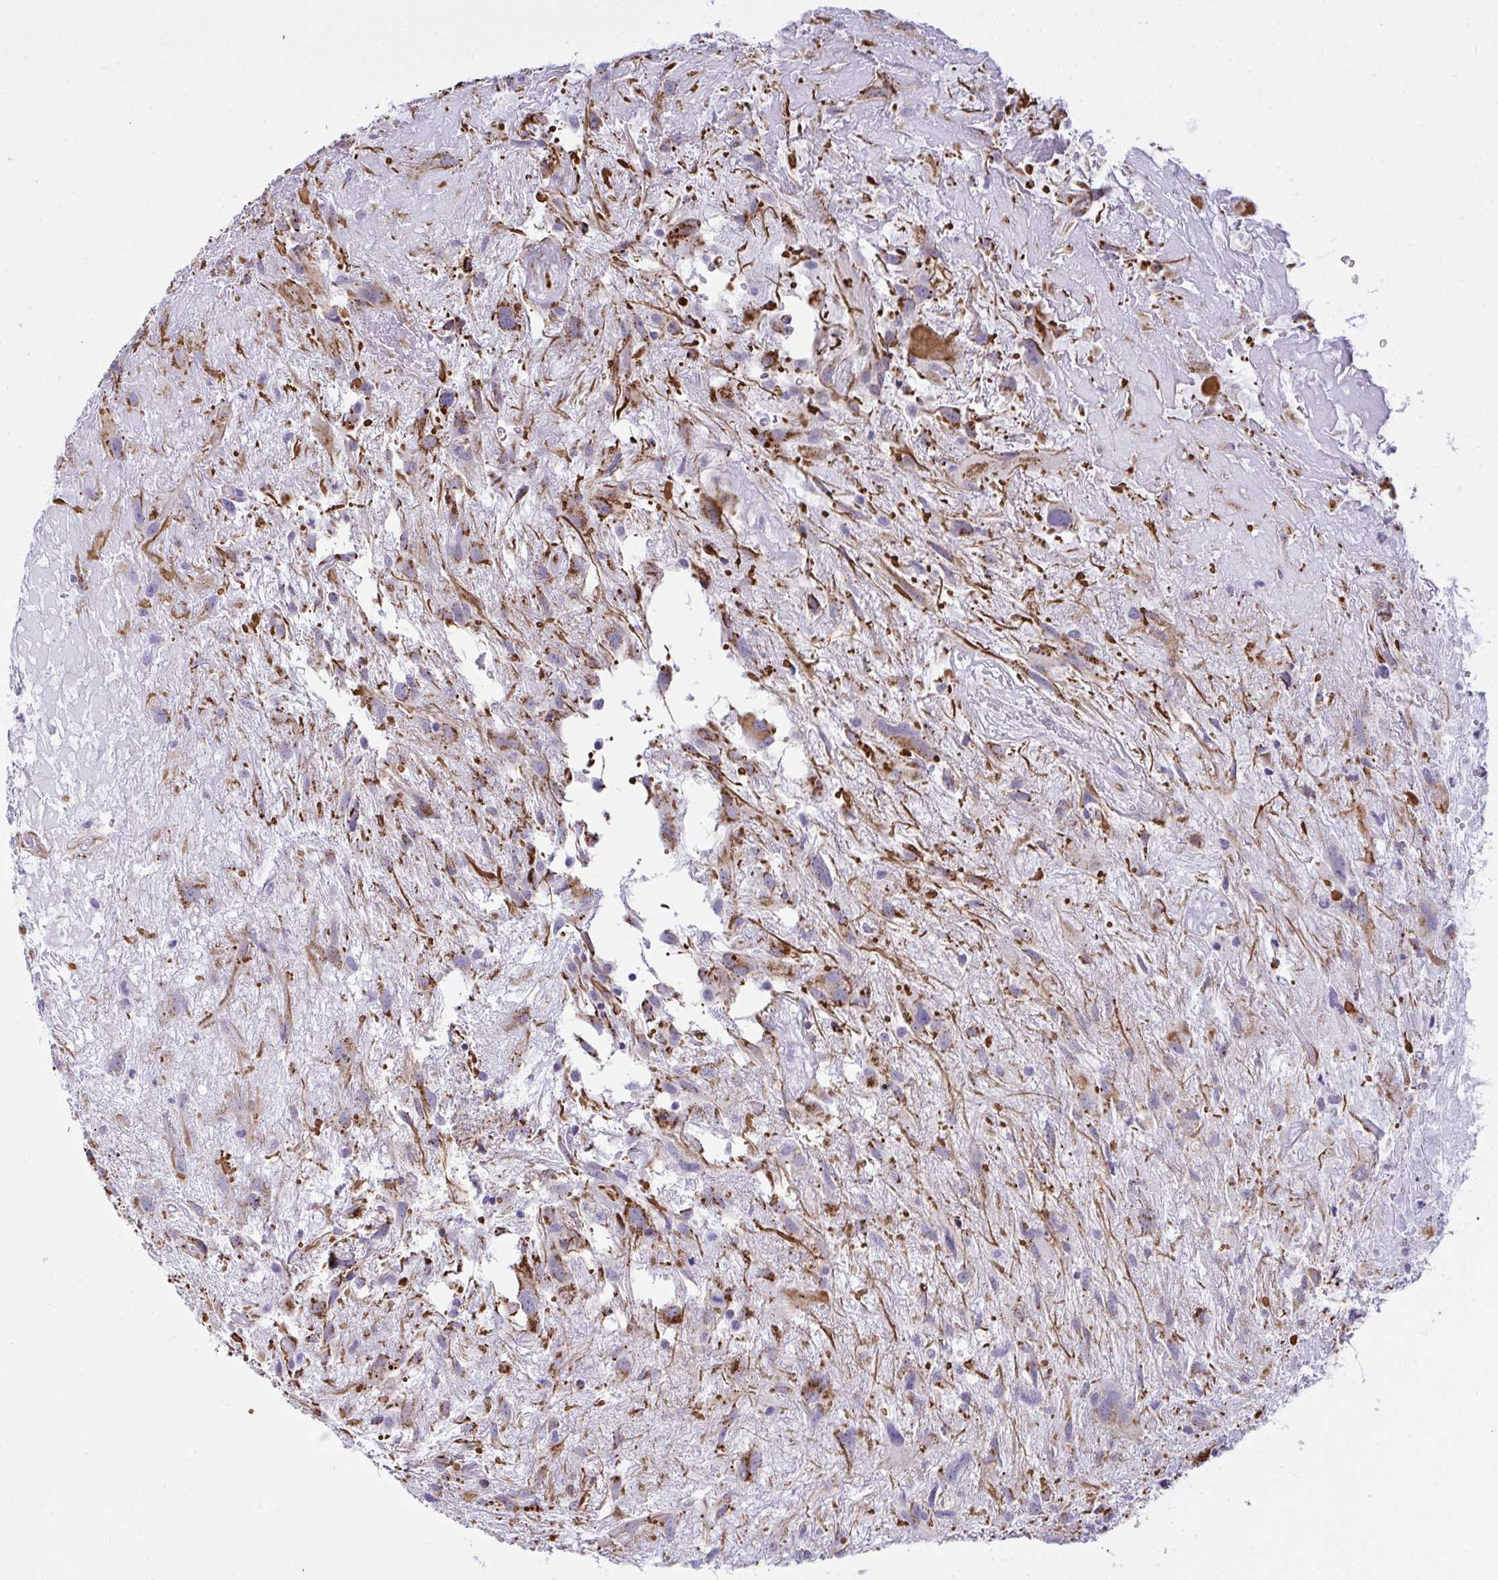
{"staining": {"intensity": "moderate", "quantity": "<25%", "location": "cytoplasmic/membranous"}, "tissue": "glioma", "cell_type": "Tumor cells", "image_type": "cancer", "snomed": [{"axis": "morphology", "description": "Glioma, malignant, High grade"}, {"axis": "topography", "description": "Brain"}], "caption": "About <25% of tumor cells in human malignant high-grade glioma demonstrate moderate cytoplasmic/membranous protein positivity as visualized by brown immunohistochemical staining.", "gene": "SLC35B1", "patient": {"sex": "male", "age": 46}}